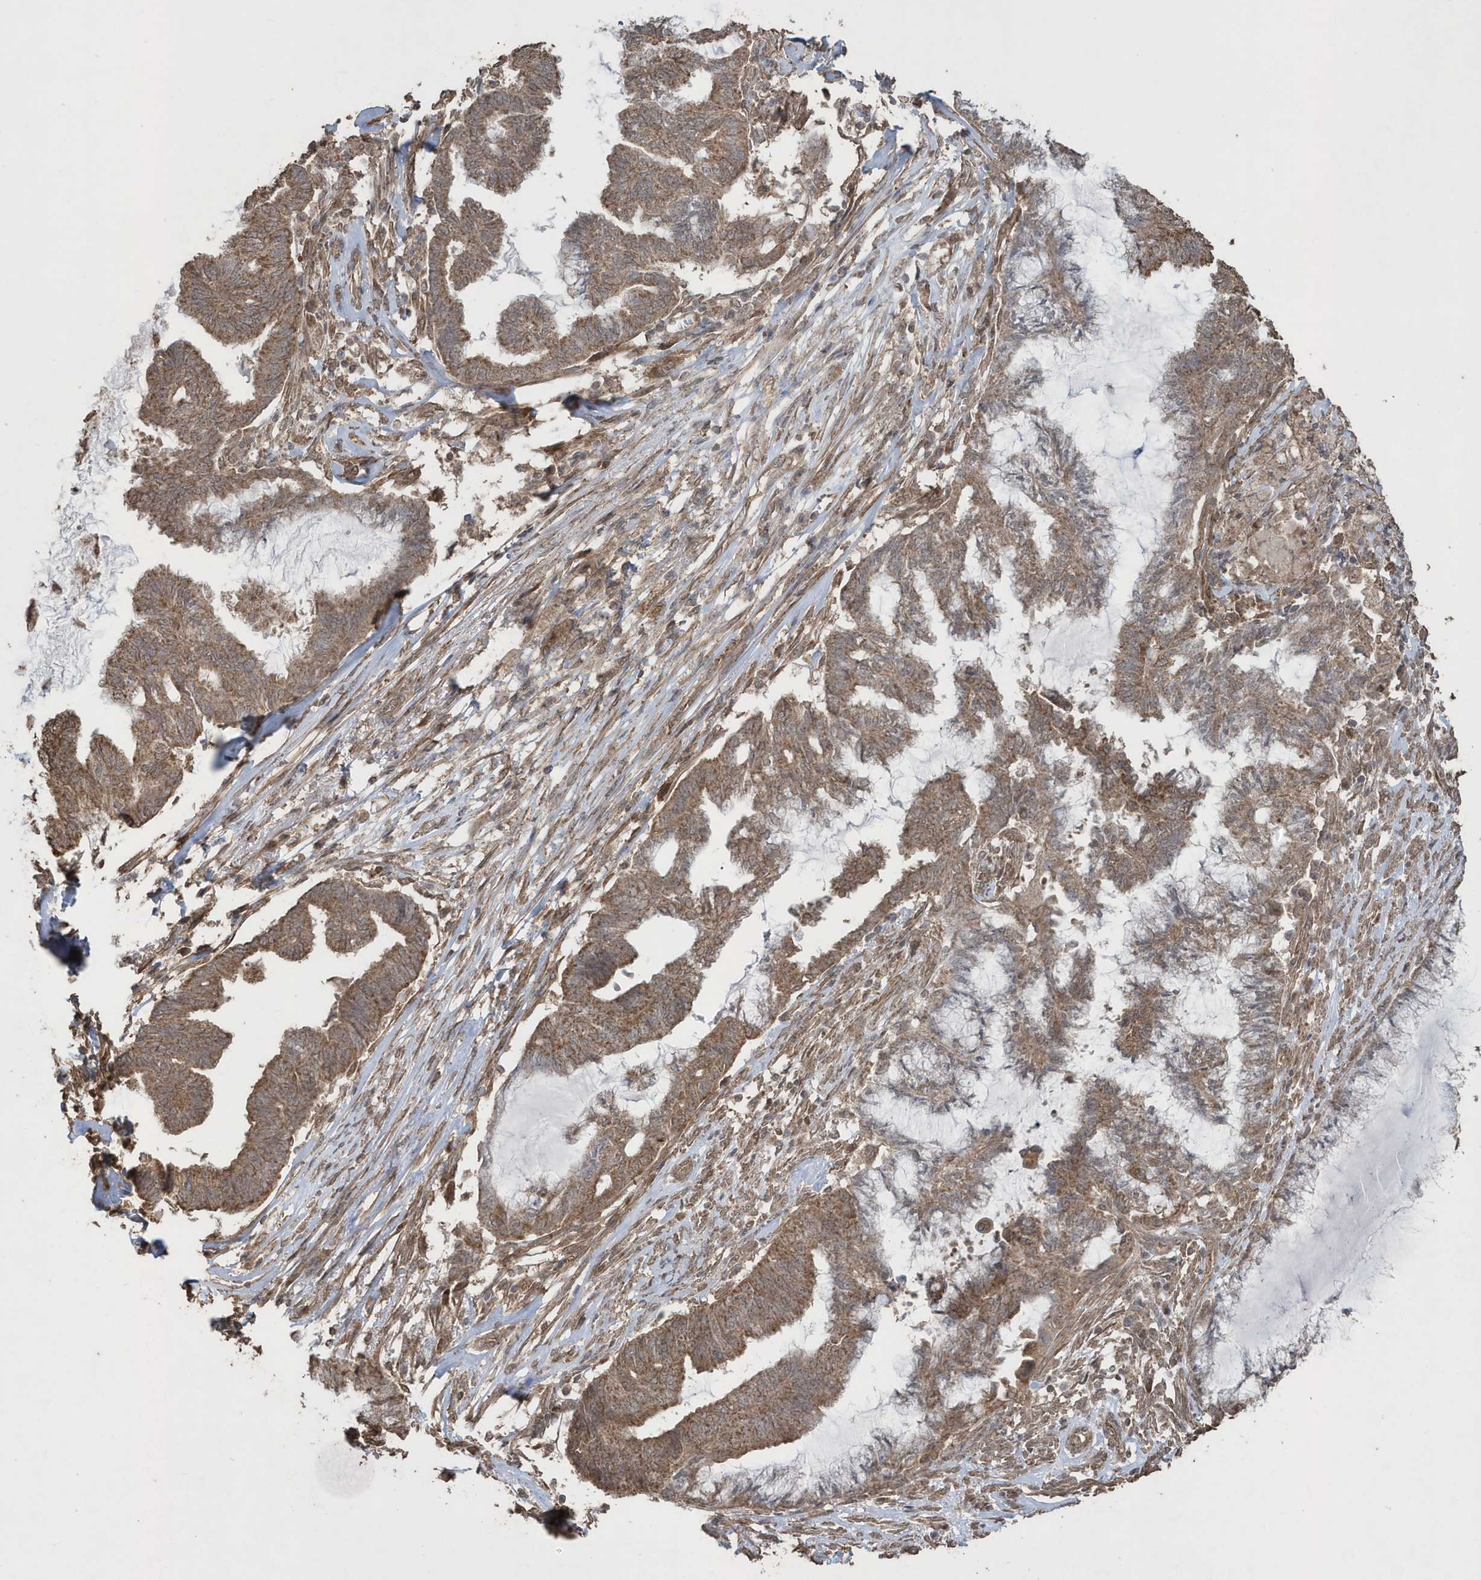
{"staining": {"intensity": "moderate", "quantity": ">75%", "location": "cytoplasmic/membranous"}, "tissue": "endometrial cancer", "cell_type": "Tumor cells", "image_type": "cancer", "snomed": [{"axis": "morphology", "description": "Adenocarcinoma, NOS"}, {"axis": "topography", "description": "Endometrium"}], "caption": "IHC histopathology image of neoplastic tissue: human endometrial cancer (adenocarcinoma) stained using immunohistochemistry (IHC) displays medium levels of moderate protein expression localized specifically in the cytoplasmic/membranous of tumor cells, appearing as a cytoplasmic/membranous brown color.", "gene": "PAXBP1", "patient": {"sex": "female", "age": 86}}